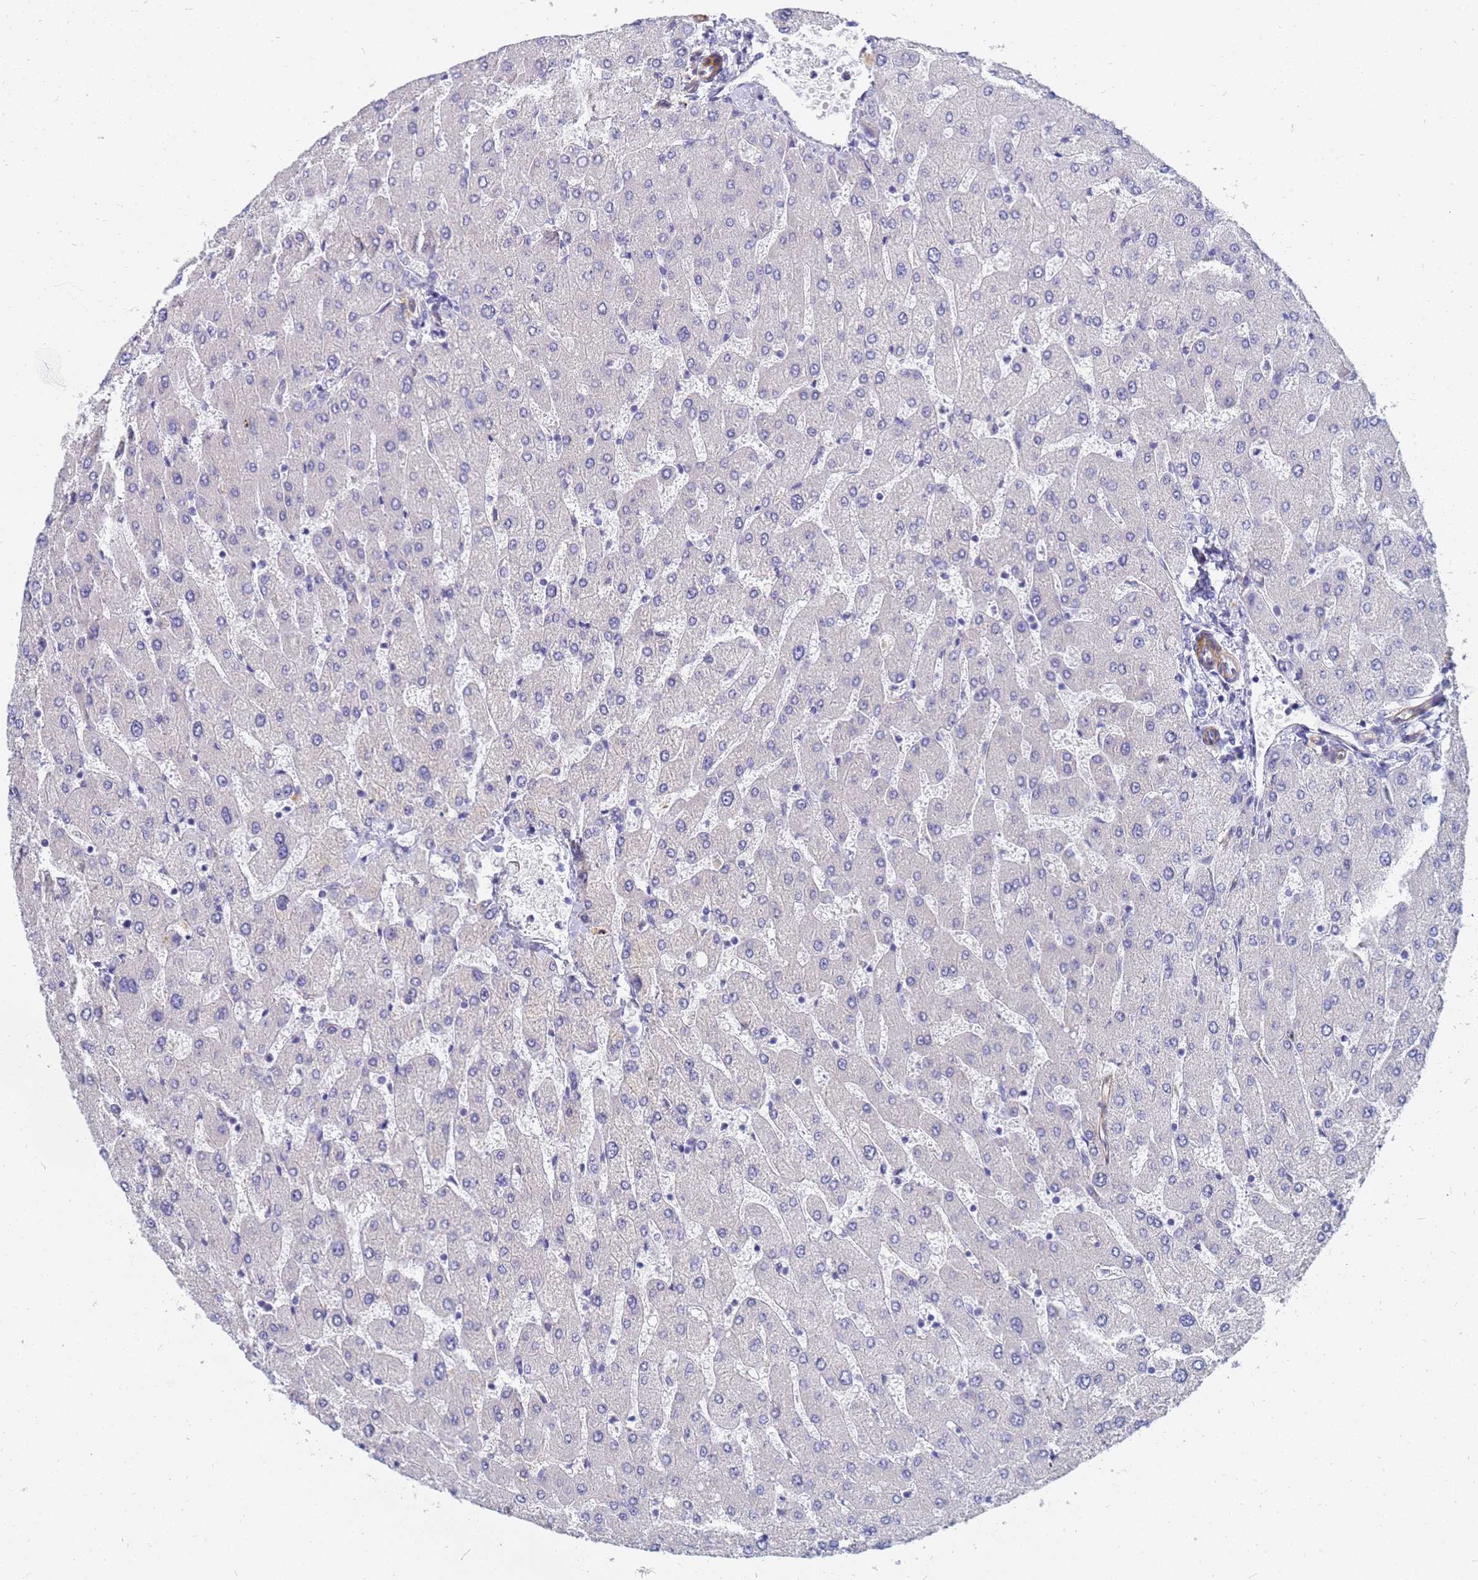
{"staining": {"intensity": "negative", "quantity": "none", "location": "none"}, "tissue": "liver", "cell_type": "Cholangiocytes", "image_type": "normal", "snomed": [{"axis": "morphology", "description": "Normal tissue, NOS"}, {"axis": "topography", "description": "Liver"}], "caption": "Immunohistochemistry (IHC) of normal human liver reveals no positivity in cholangiocytes.", "gene": "FAM166B", "patient": {"sex": "male", "age": 55}}